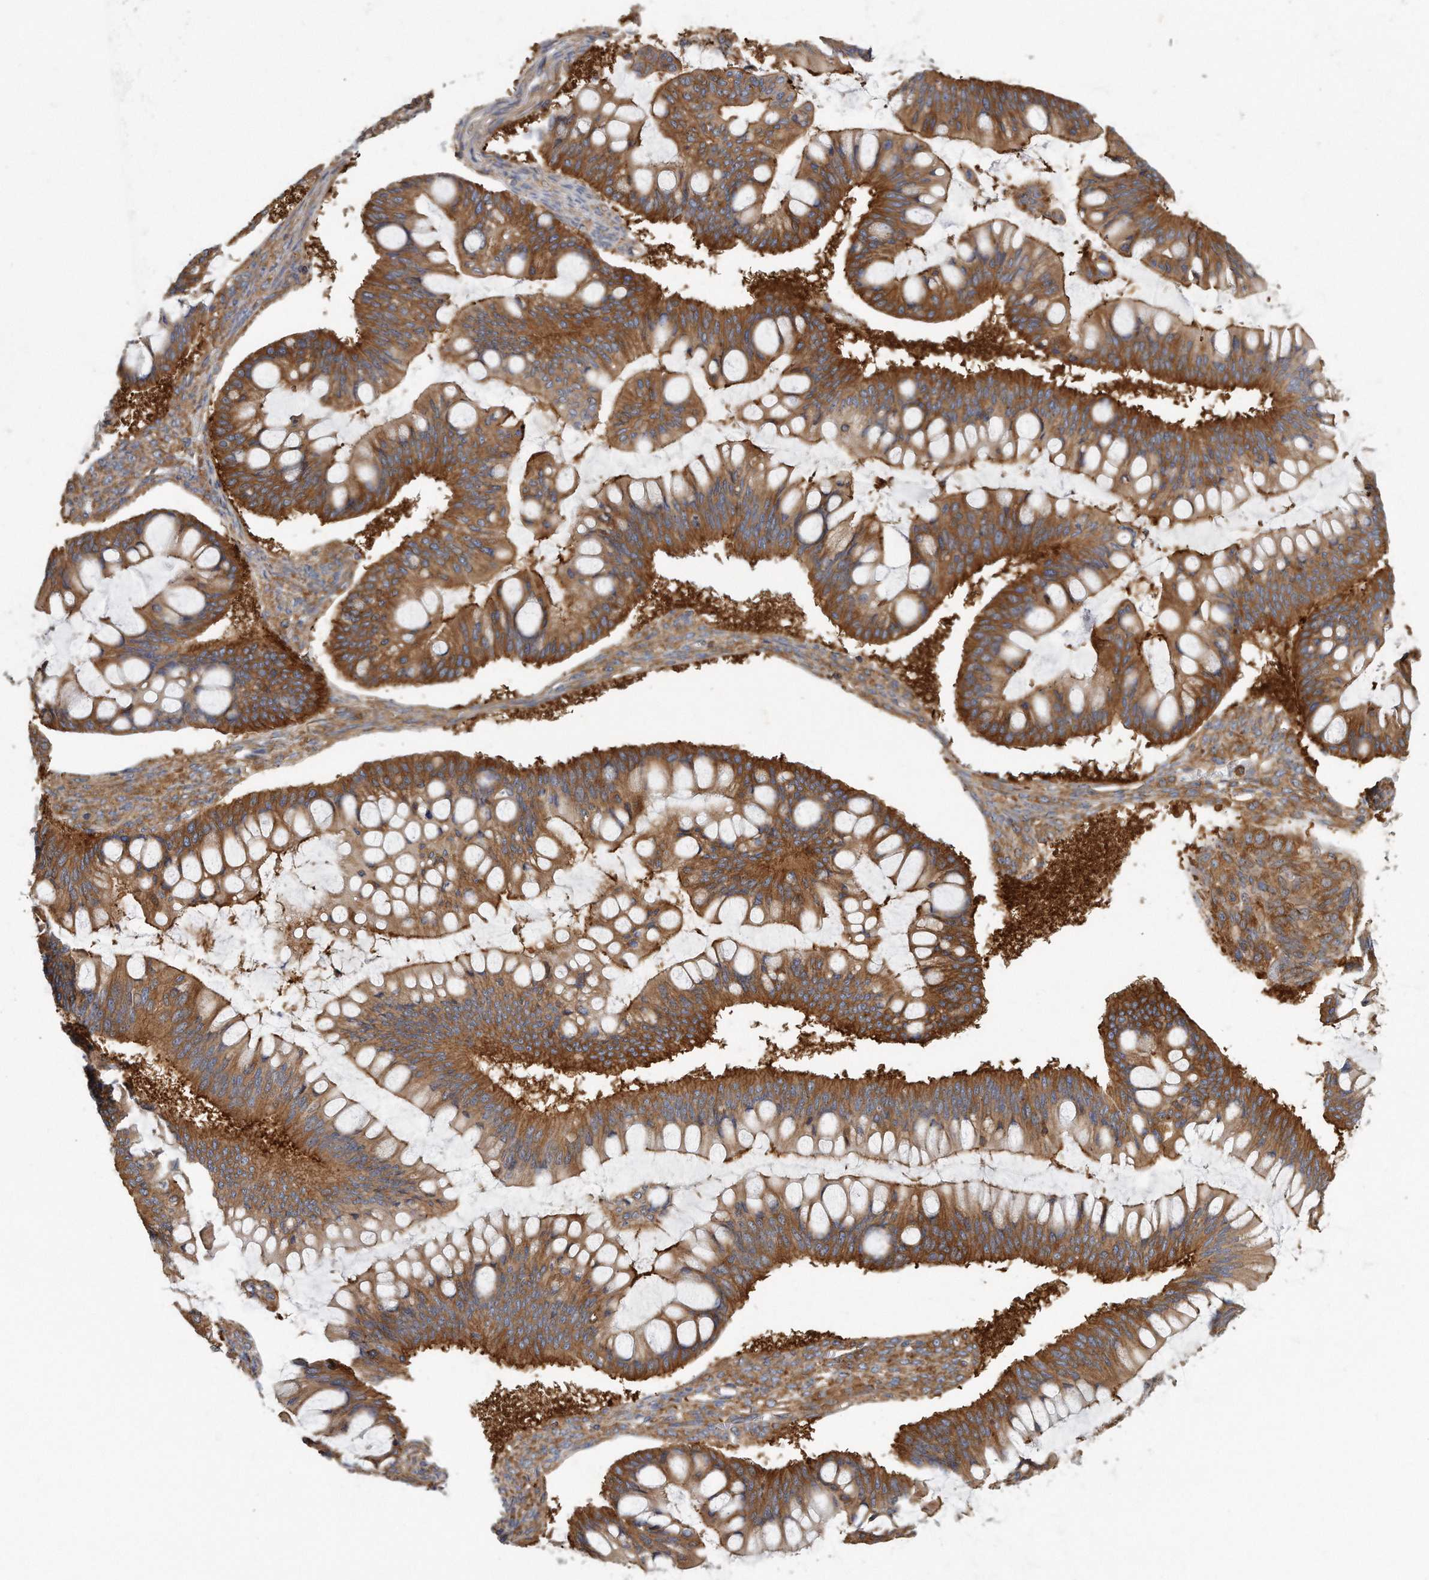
{"staining": {"intensity": "strong", "quantity": ">75%", "location": "cytoplasmic/membranous"}, "tissue": "ovarian cancer", "cell_type": "Tumor cells", "image_type": "cancer", "snomed": [{"axis": "morphology", "description": "Cystadenocarcinoma, mucinous, NOS"}, {"axis": "topography", "description": "Ovary"}], "caption": "A high amount of strong cytoplasmic/membranous expression is seen in approximately >75% of tumor cells in ovarian cancer (mucinous cystadenocarcinoma) tissue.", "gene": "EIF3I", "patient": {"sex": "female", "age": 73}}